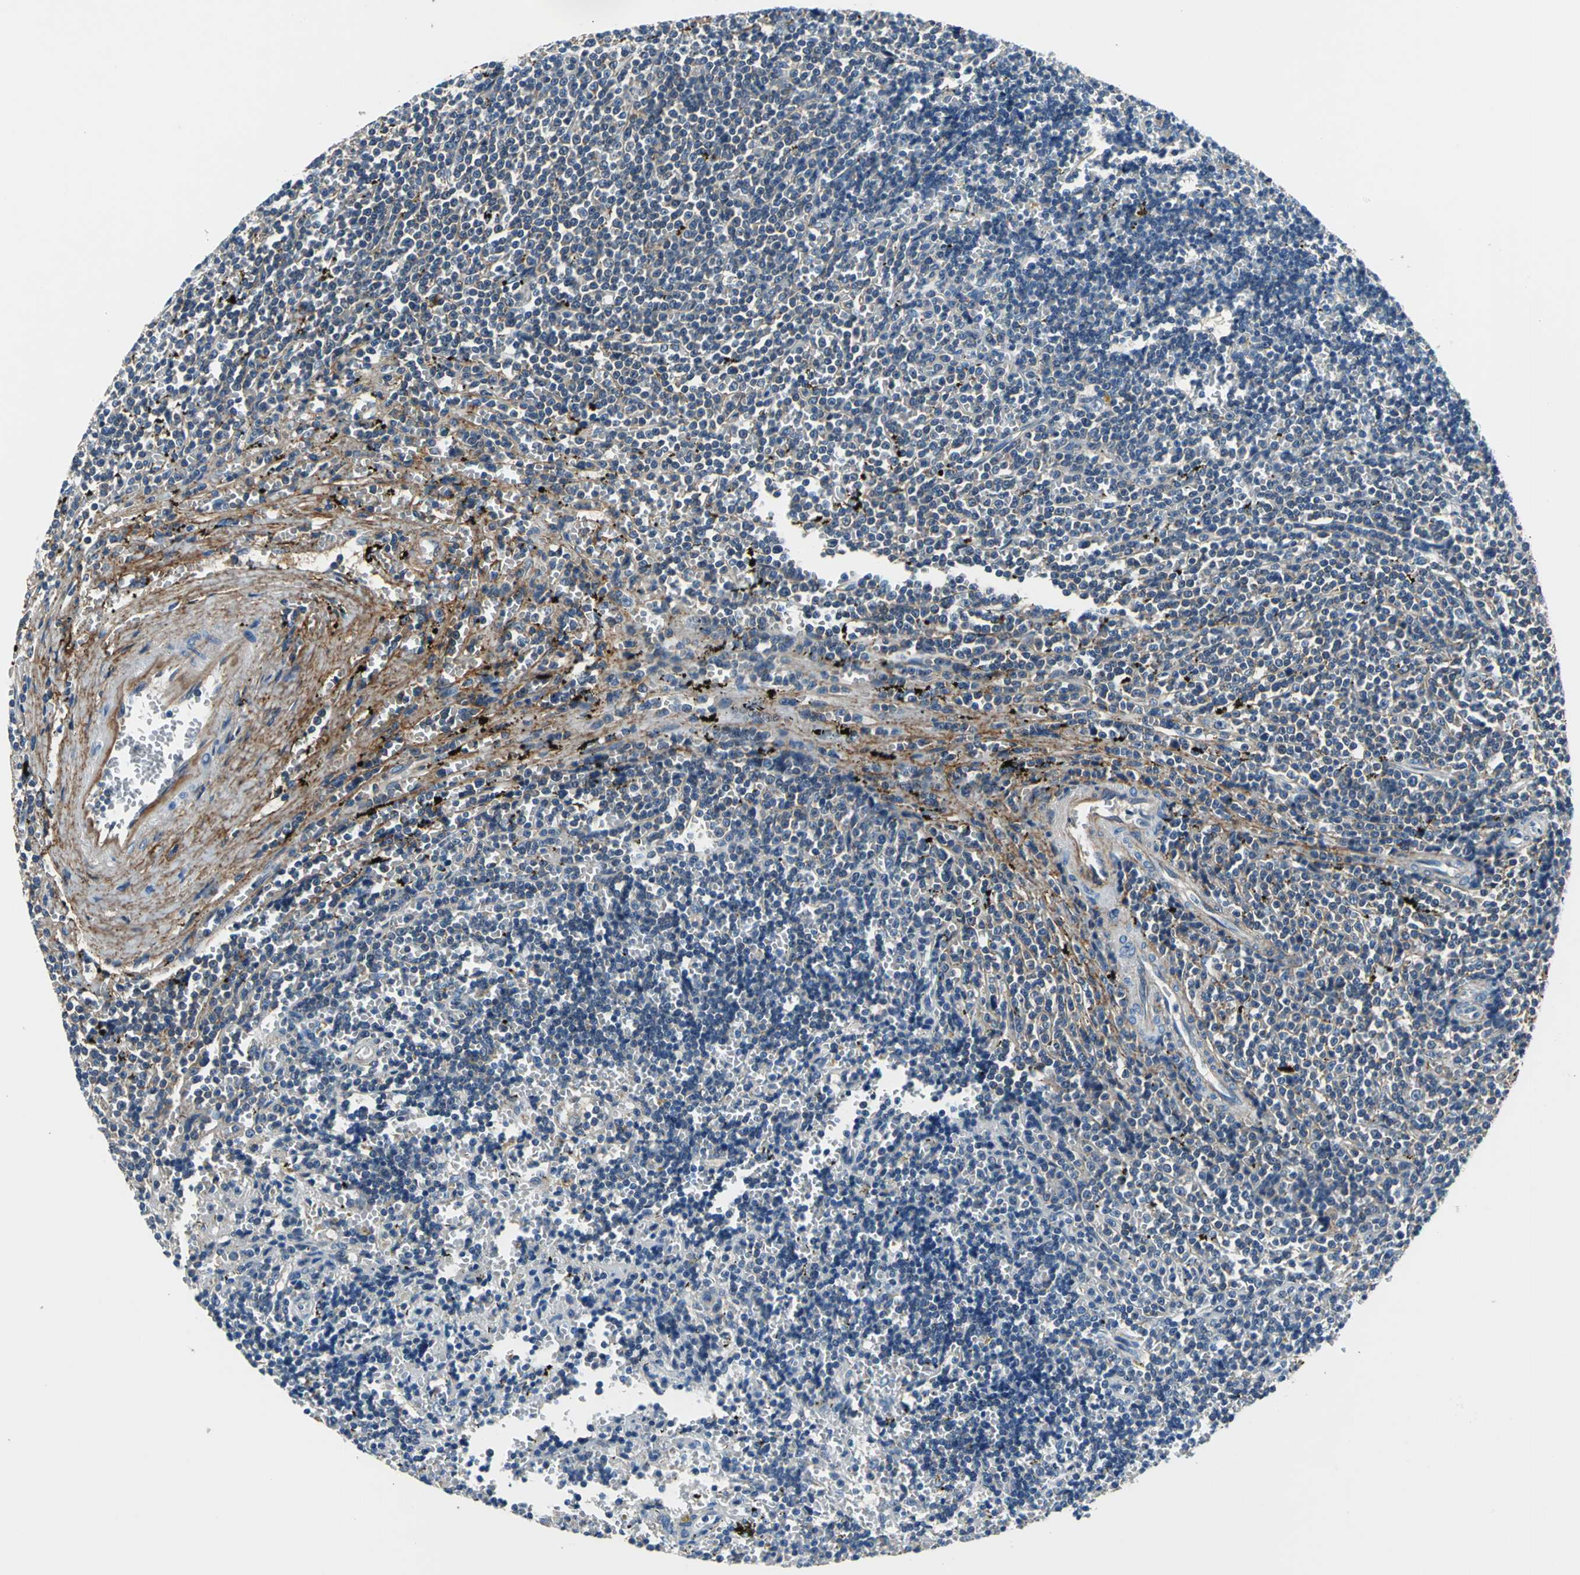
{"staining": {"intensity": "weak", "quantity": ">75%", "location": "cytoplasmic/membranous"}, "tissue": "lymphoma", "cell_type": "Tumor cells", "image_type": "cancer", "snomed": [{"axis": "morphology", "description": "Malignant lymphoma, non-Hodgkin's type, Low grade"}, {"axis": "topography", "description": "Spleen"}], "caption": "Brown immunohistochemical staining in human lymphoma exhibits weak cytoplasmic/membranous positivity in about >75% of tumor cells. (brown staining indicates protein expression, while blue staining denotes nuclei).", "gene": "SLC16A7", "patient": {"sex": "male", "age": 60}}